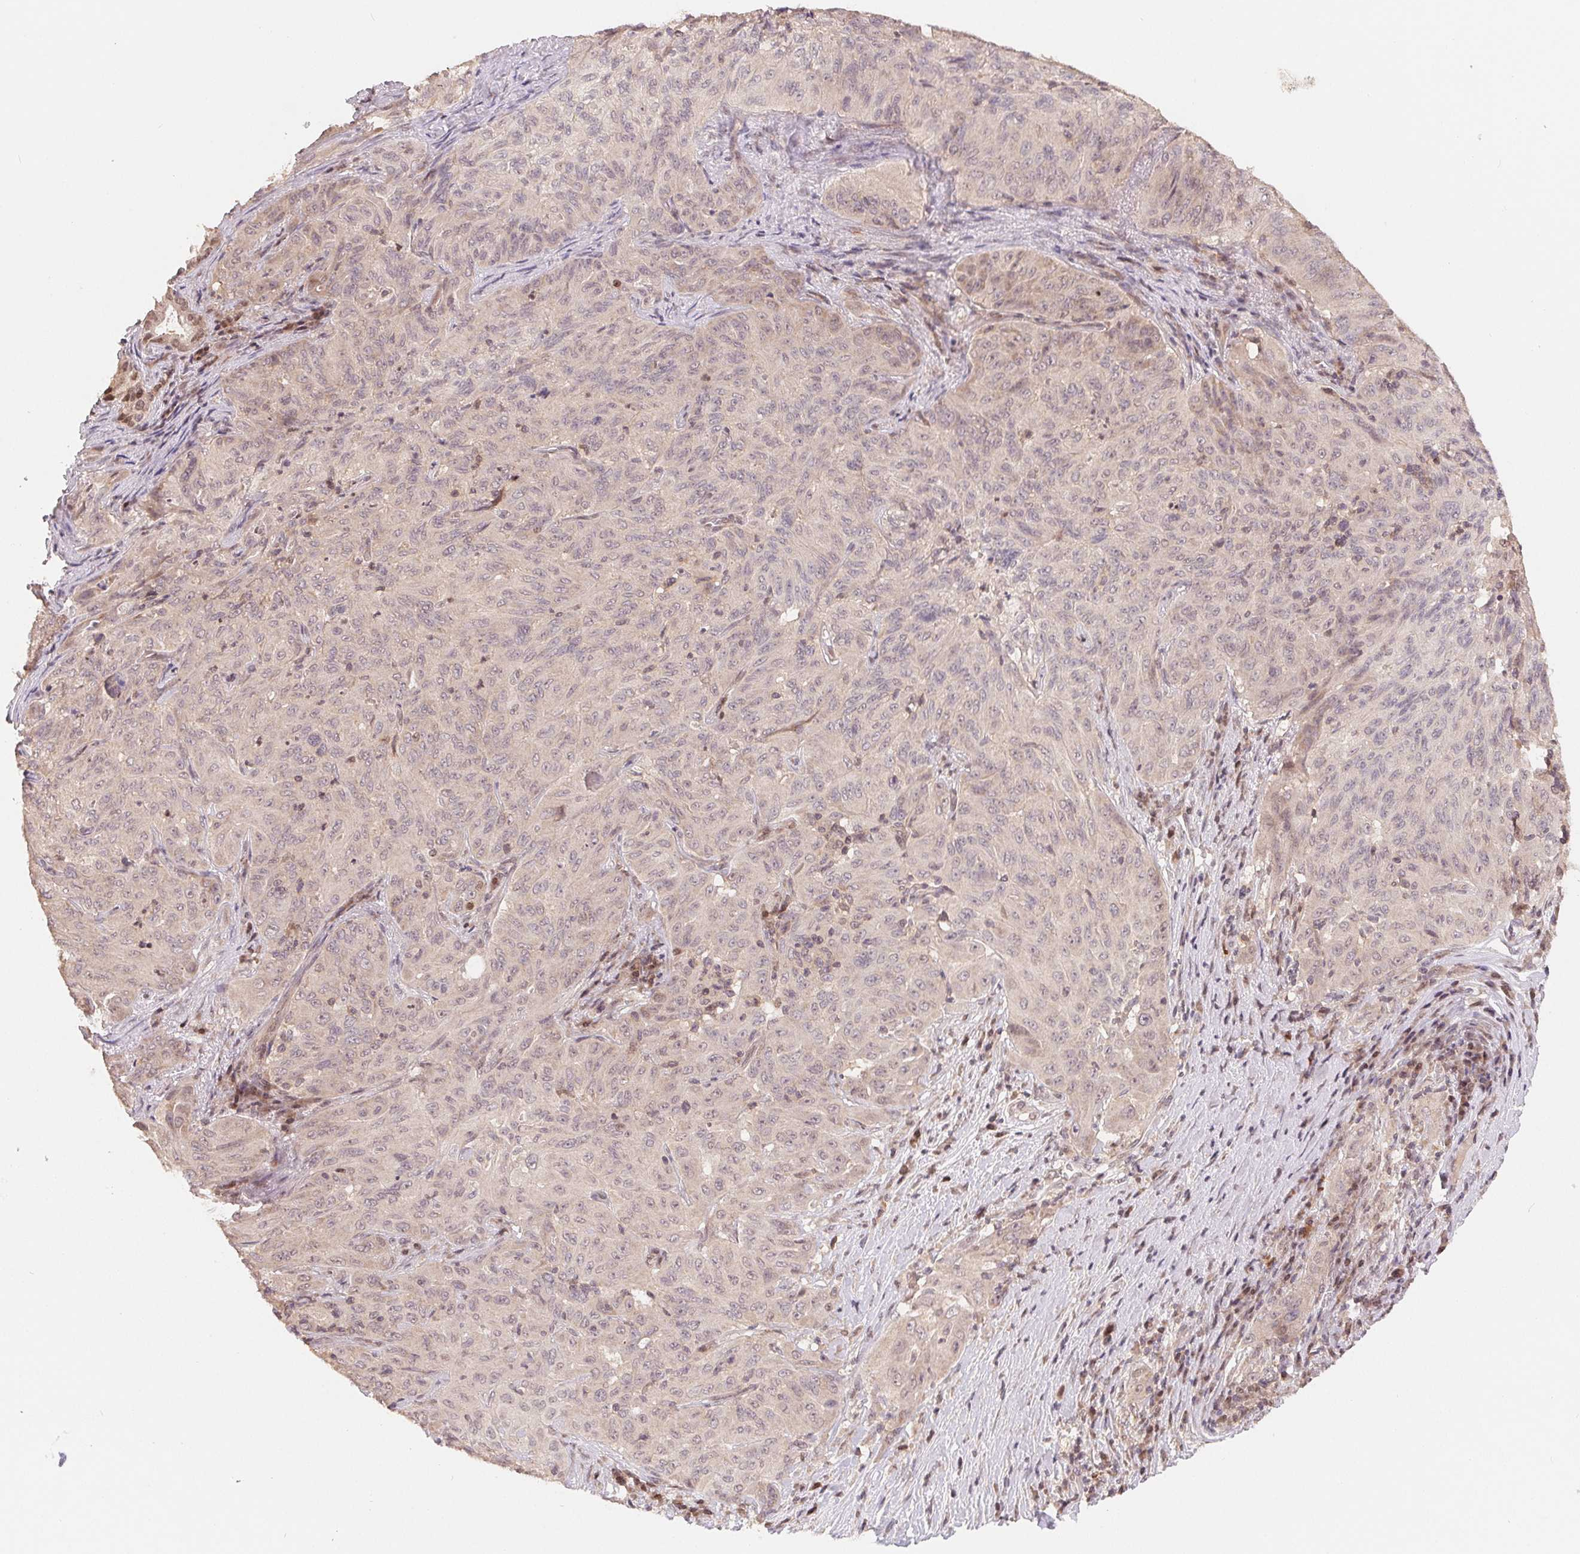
{"staining": {"intensity": "negative", "quantity": "none", "location": "none"}, "tissue": "pancreatic cancer", "cell_type": "Tumor cells", "image_type": "cancer", "snomed": [{"axis": "morphology", "description": "Adenocarcinoma, NOS"}, {"axis": "topography", "description": "Pancreas"}], "caption": "DAB immunohistochemical staining of pancreatic adenocarcinoma shows no significant staining in tumor cells.", "gene": "HMGN3", "patient": {"sex": "male", "age": 63}}